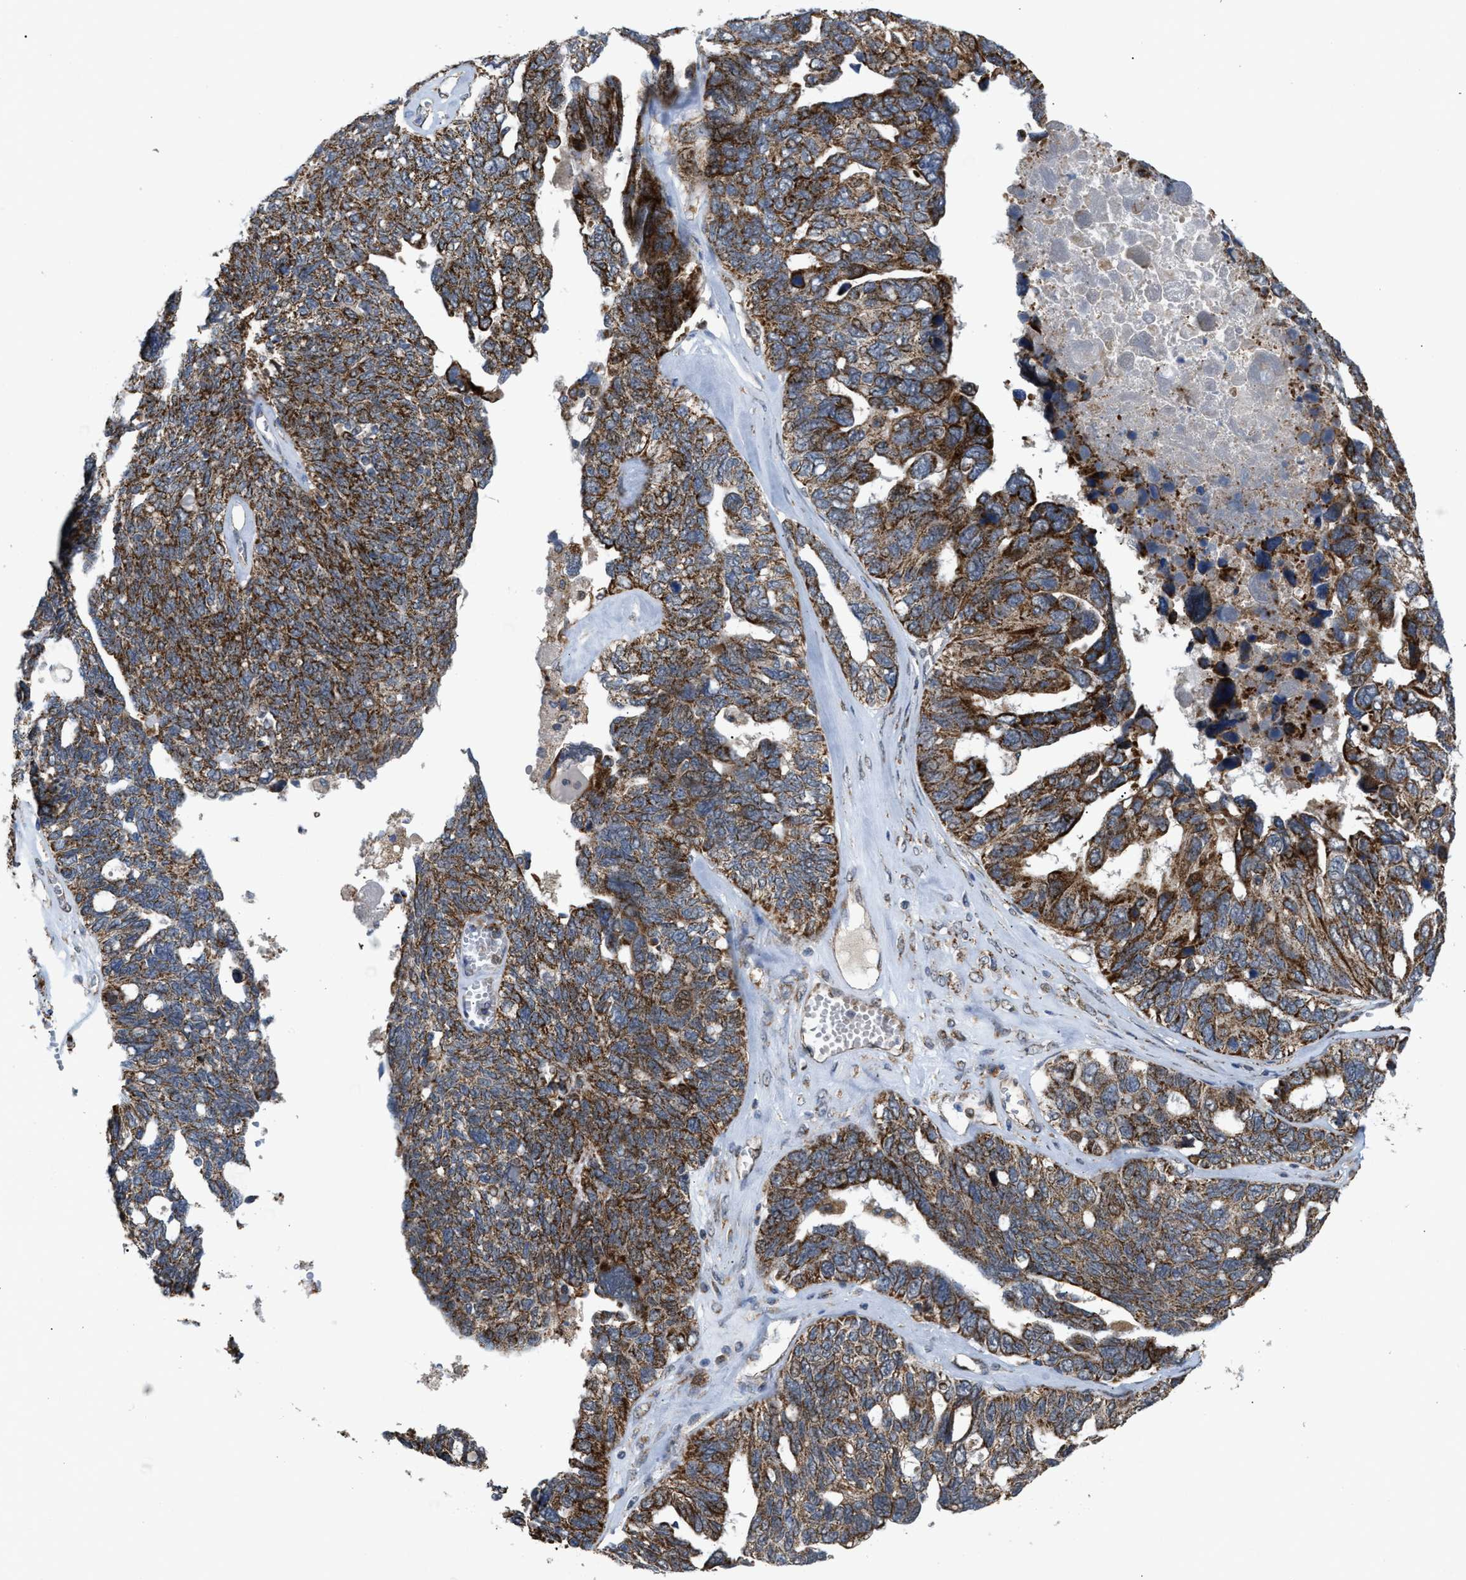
{"staining": {"intensity": "moderate", "quantity": ">75%", "location": "cytoplasmic/membranous"}, "tissue": "ovarian cancer", "cell_type": "Tumor cells", "image_type": "cancer", "snomed": [{"axis": "morphology", "description": "Cystadenocarcinoma, serous, NOS"}, {"axis": "topography", "description": "Ovary"}], "caption": "Ovarian cancer stained for a protein demonstrates moderate cytoplasmic/membranous positivity in tumor cells. (Brightfield microscopy of DAB IHC at high magnification).", "gene": "TACO1", "patient": {"sex": "female", "age": 79}}